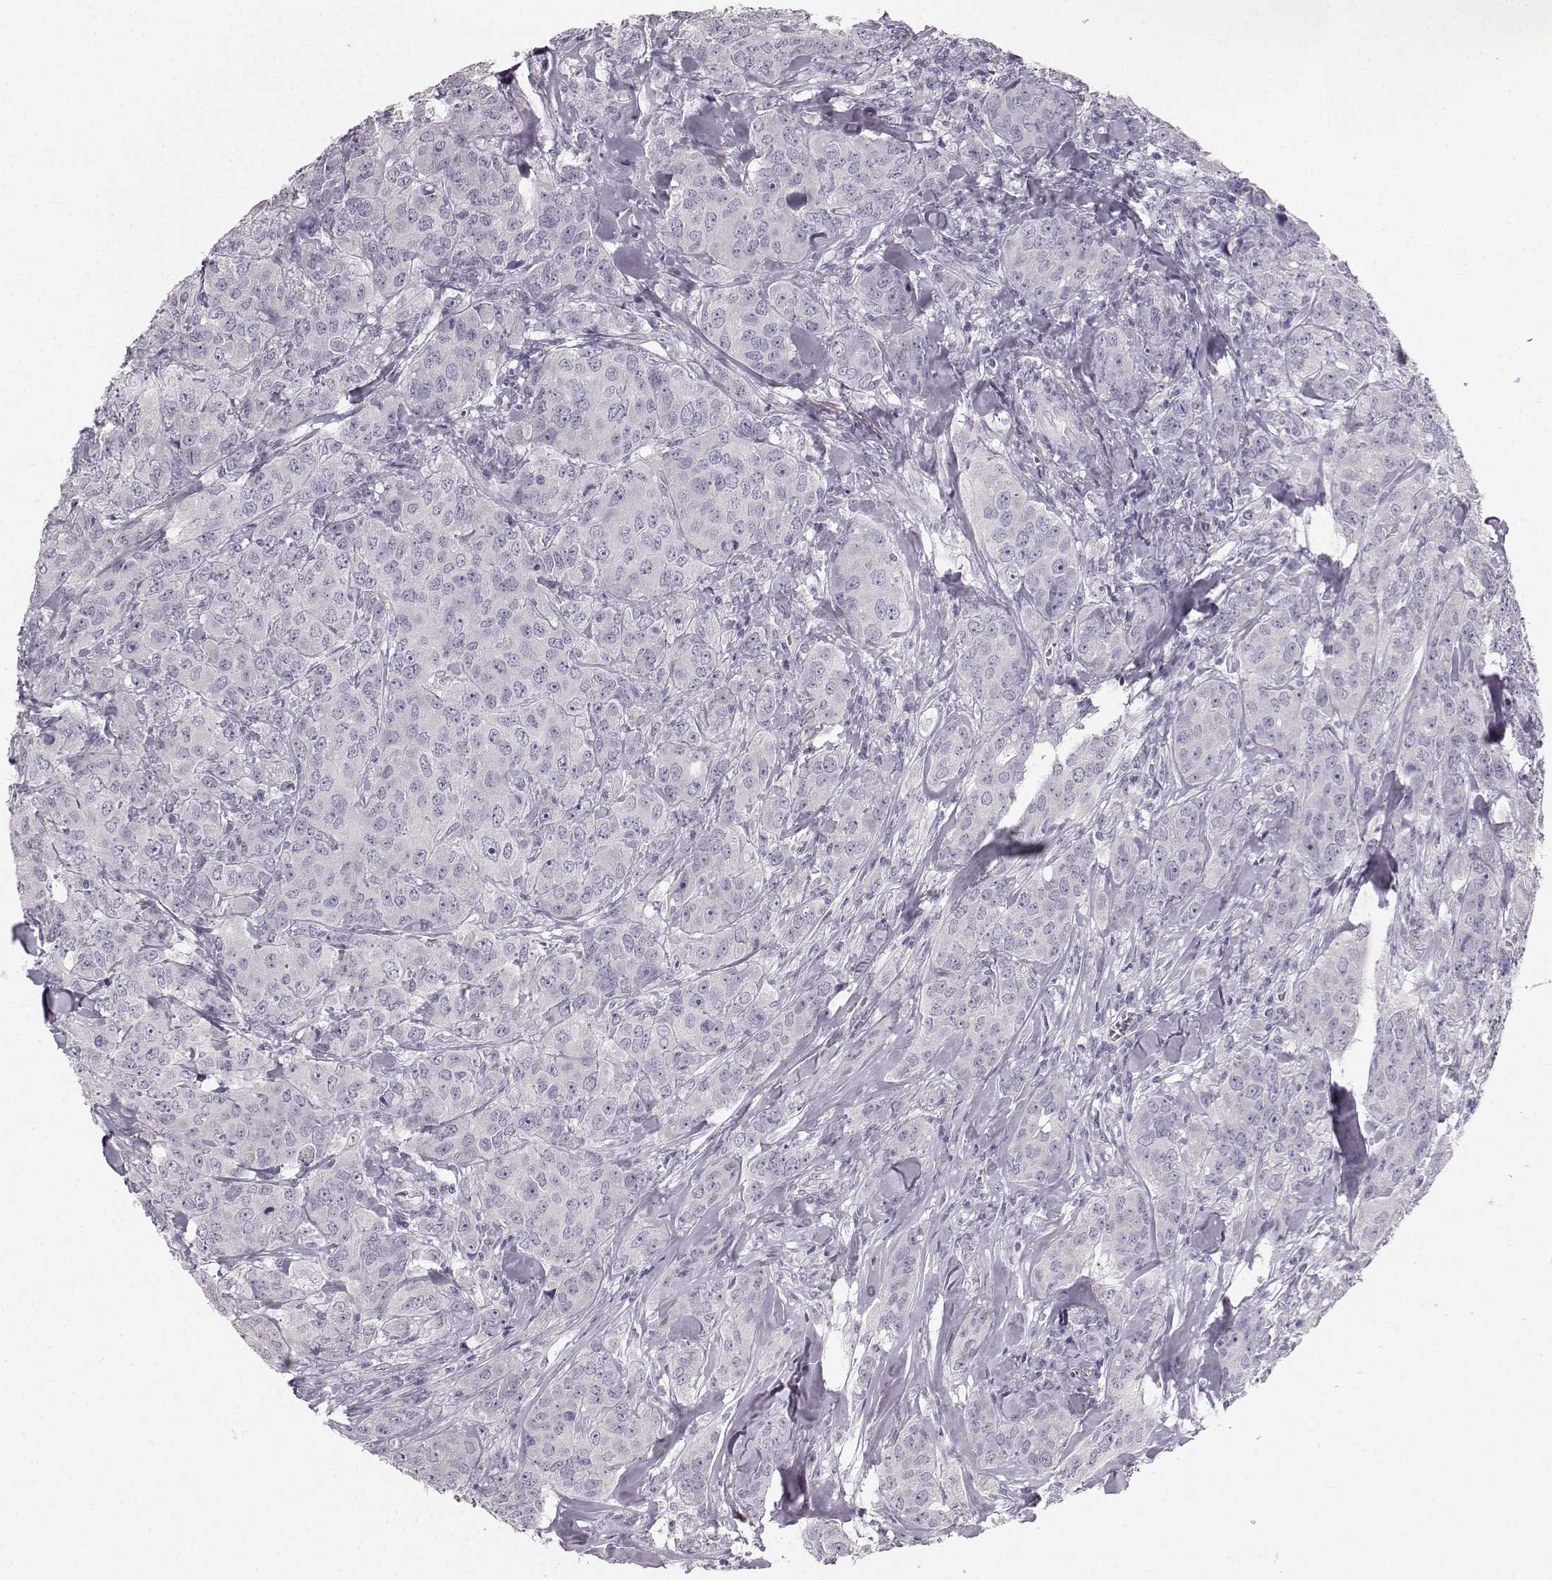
{"staining": {"intensity": "negative", "quantity": "none", "location": "none"}, "tissue": "breast cancer", "cell_type": "Tumor cells", "image_type": "cancer", "snomed": [{"axis": "morphology", "description": "Duct carcinoma"}, {"axis": "topography", "description": "Breast"}], "caption": "A photomicrograph of breast intraductal carcinoma stained for a protein reveals no brown staining in tumor cells.", "gene": "OIP5", "patient": {"sex": "female", "age": 43}}